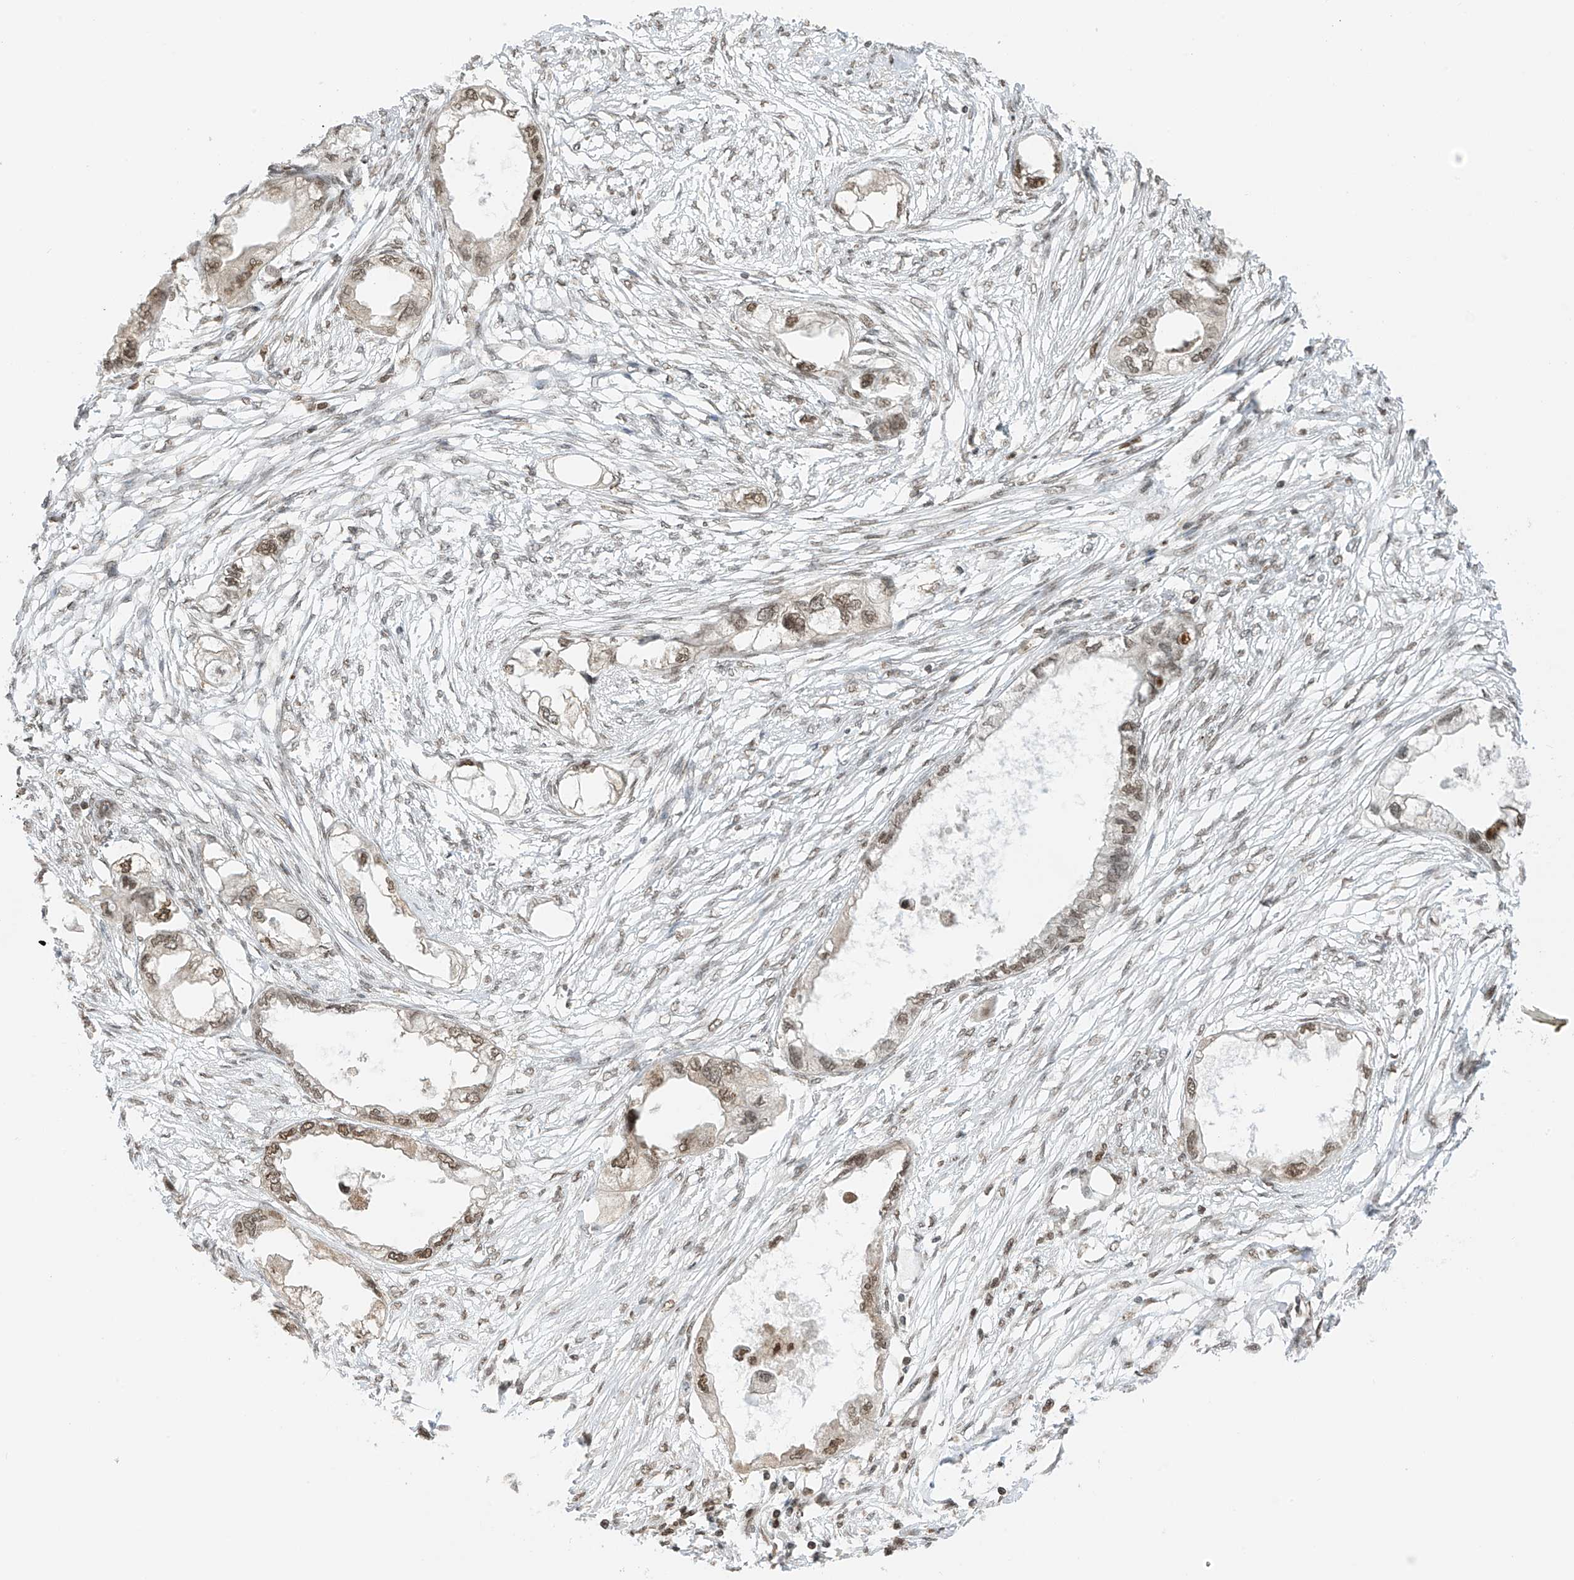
{"staining": {"intensity": "weak", "quantity": "25%-75%", "location": "nuclear"}, "tissue": "endometrial cancer", "cell_type": "Tumor cells", "image_type": "cancer", "snomed": [{"axis": "morphology", "description": "Adenocarcinoma, NOS"}, {"axis": "morphology", "description": "Adenocarcinoma, metastatic, NOS"}, {"axis": "topography", "description": "Adipose tissue"}, {"axis": "topography", "description": "Endometrium"}], "caption": "Metastatic adenocarcinoma (endometrial) was stained to show a protein in brown. There is low levels of weak nuclear positivity in about 25%-75% of tumor cells.", "gene": "KPNB1", "patient": {"sex": "female", "age": 67}}